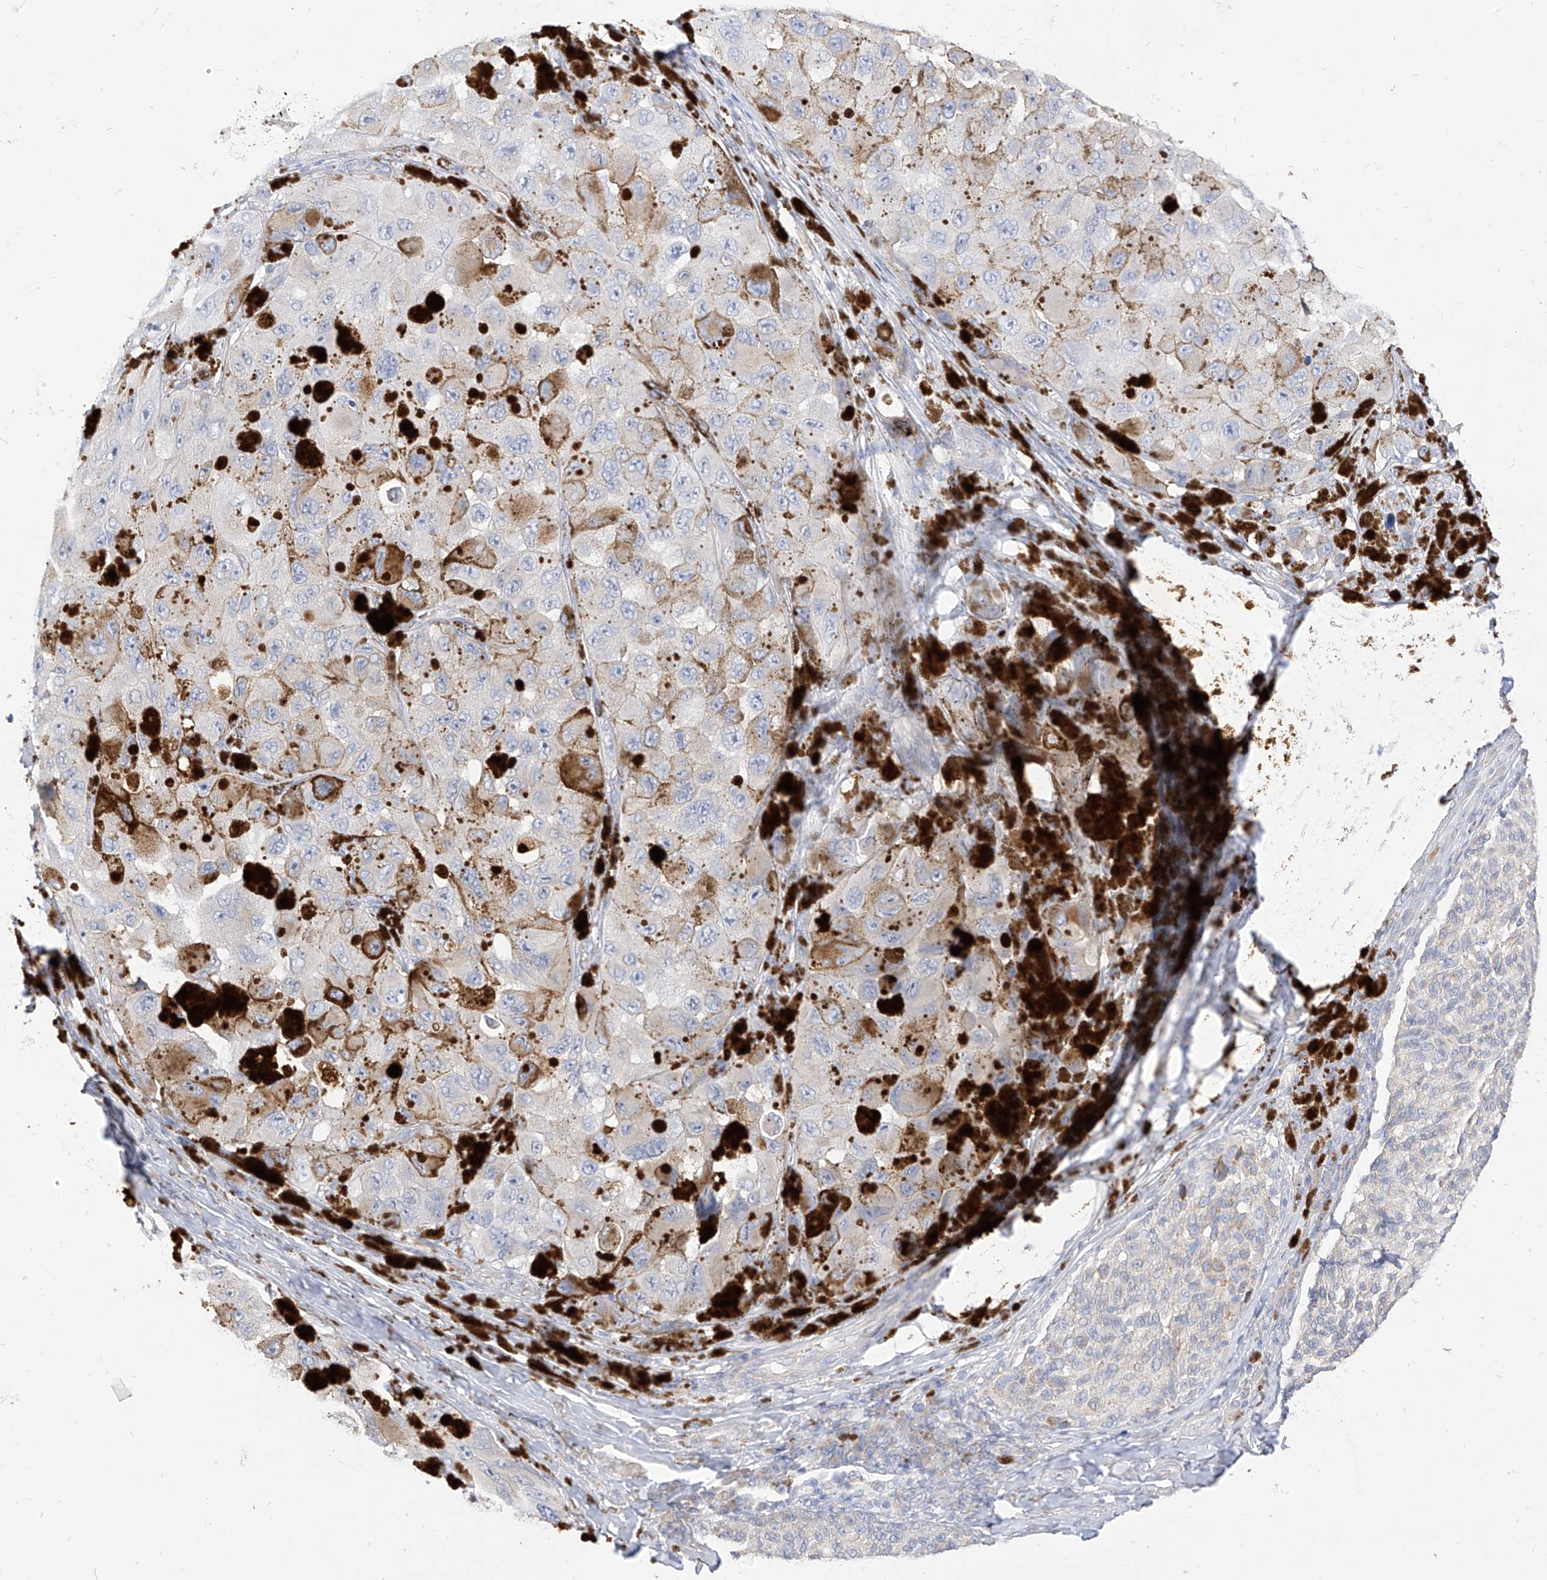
{"staining": {"intensity": "negative", "quantity": "none", "location": "none"}, "tissue": "melanoma", "cell_type": "Tumor cells", "image_type": "cancer", "snomed": [{"axis": "morphology", "description": "Malignant melanoma, NOS"}, {"axis": "topography", "description": "Skin"}], "caption": "The image exhibits no significant staining in tumor cells of malignant melanoma. (DAB (3,3'-diaminobenzidine) IHC, high magnification).", "gene": "RASA2", "patient": {"sex": "female", "age": 73}}